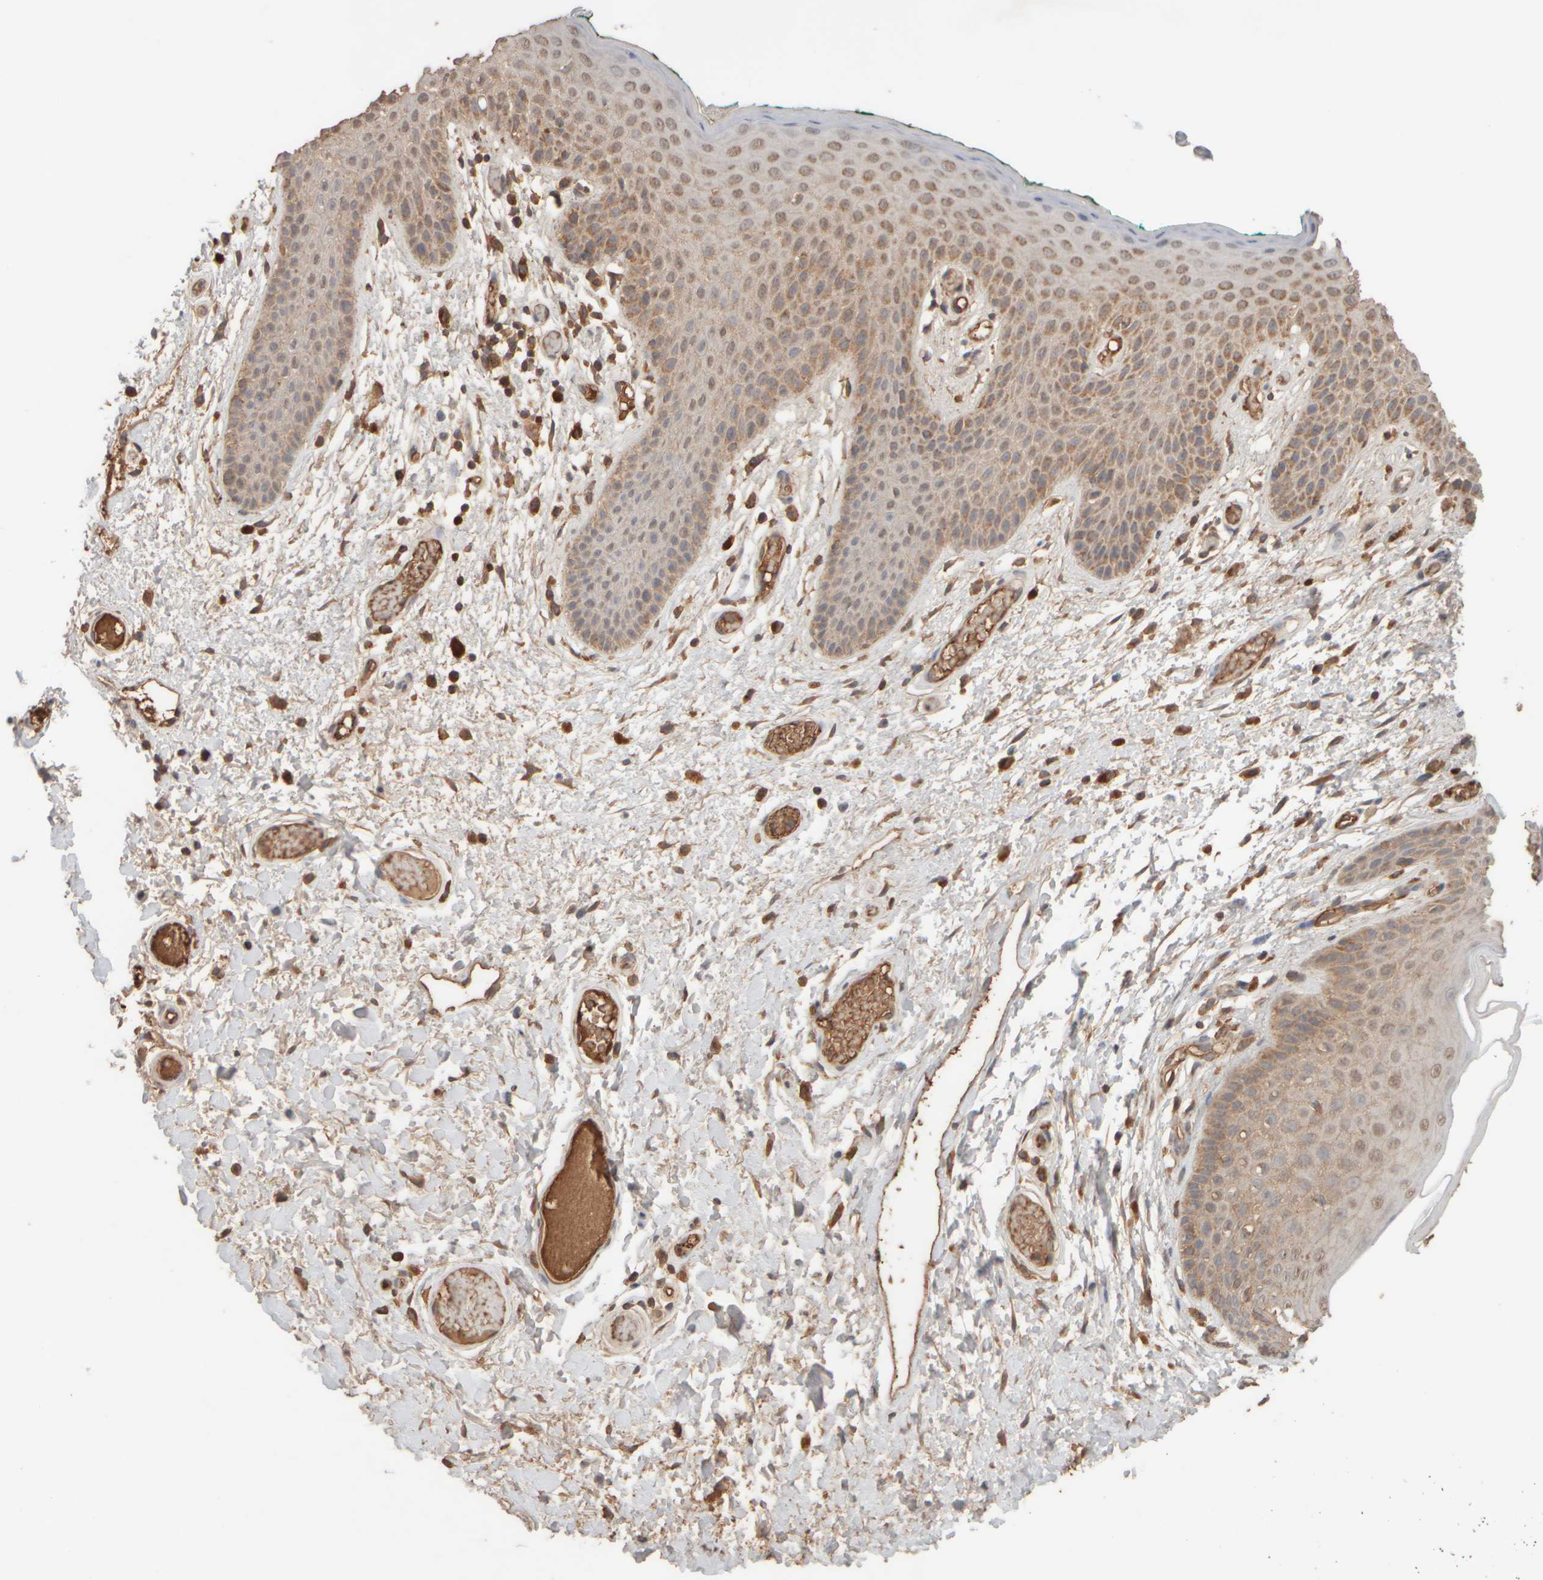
{"staining": {"intensity": "weak", "quantity": "25%-75%", "location": "cytoplasmic/membranous"}, "tissue": "skin", "cell_type": "Epidermal cells", "image_type": "normal", "snomed": [{"axis": "morphology", "description": "Normal tissue, NOS"}, {"axis": "topography", "description": "Anal"}], "caption": "Immunohistochemistry histopathology image of normal skin: skin stained using immunohistochemistry (IHC) displays low levels of weak protein expression localized specifically in the cytoplasmic/membranous of epidermal cells, appearing as a cytoplasmic/membranous brown color.", "gene": "EIF2B3", "patient": {"sex": "male", "age": 74}}